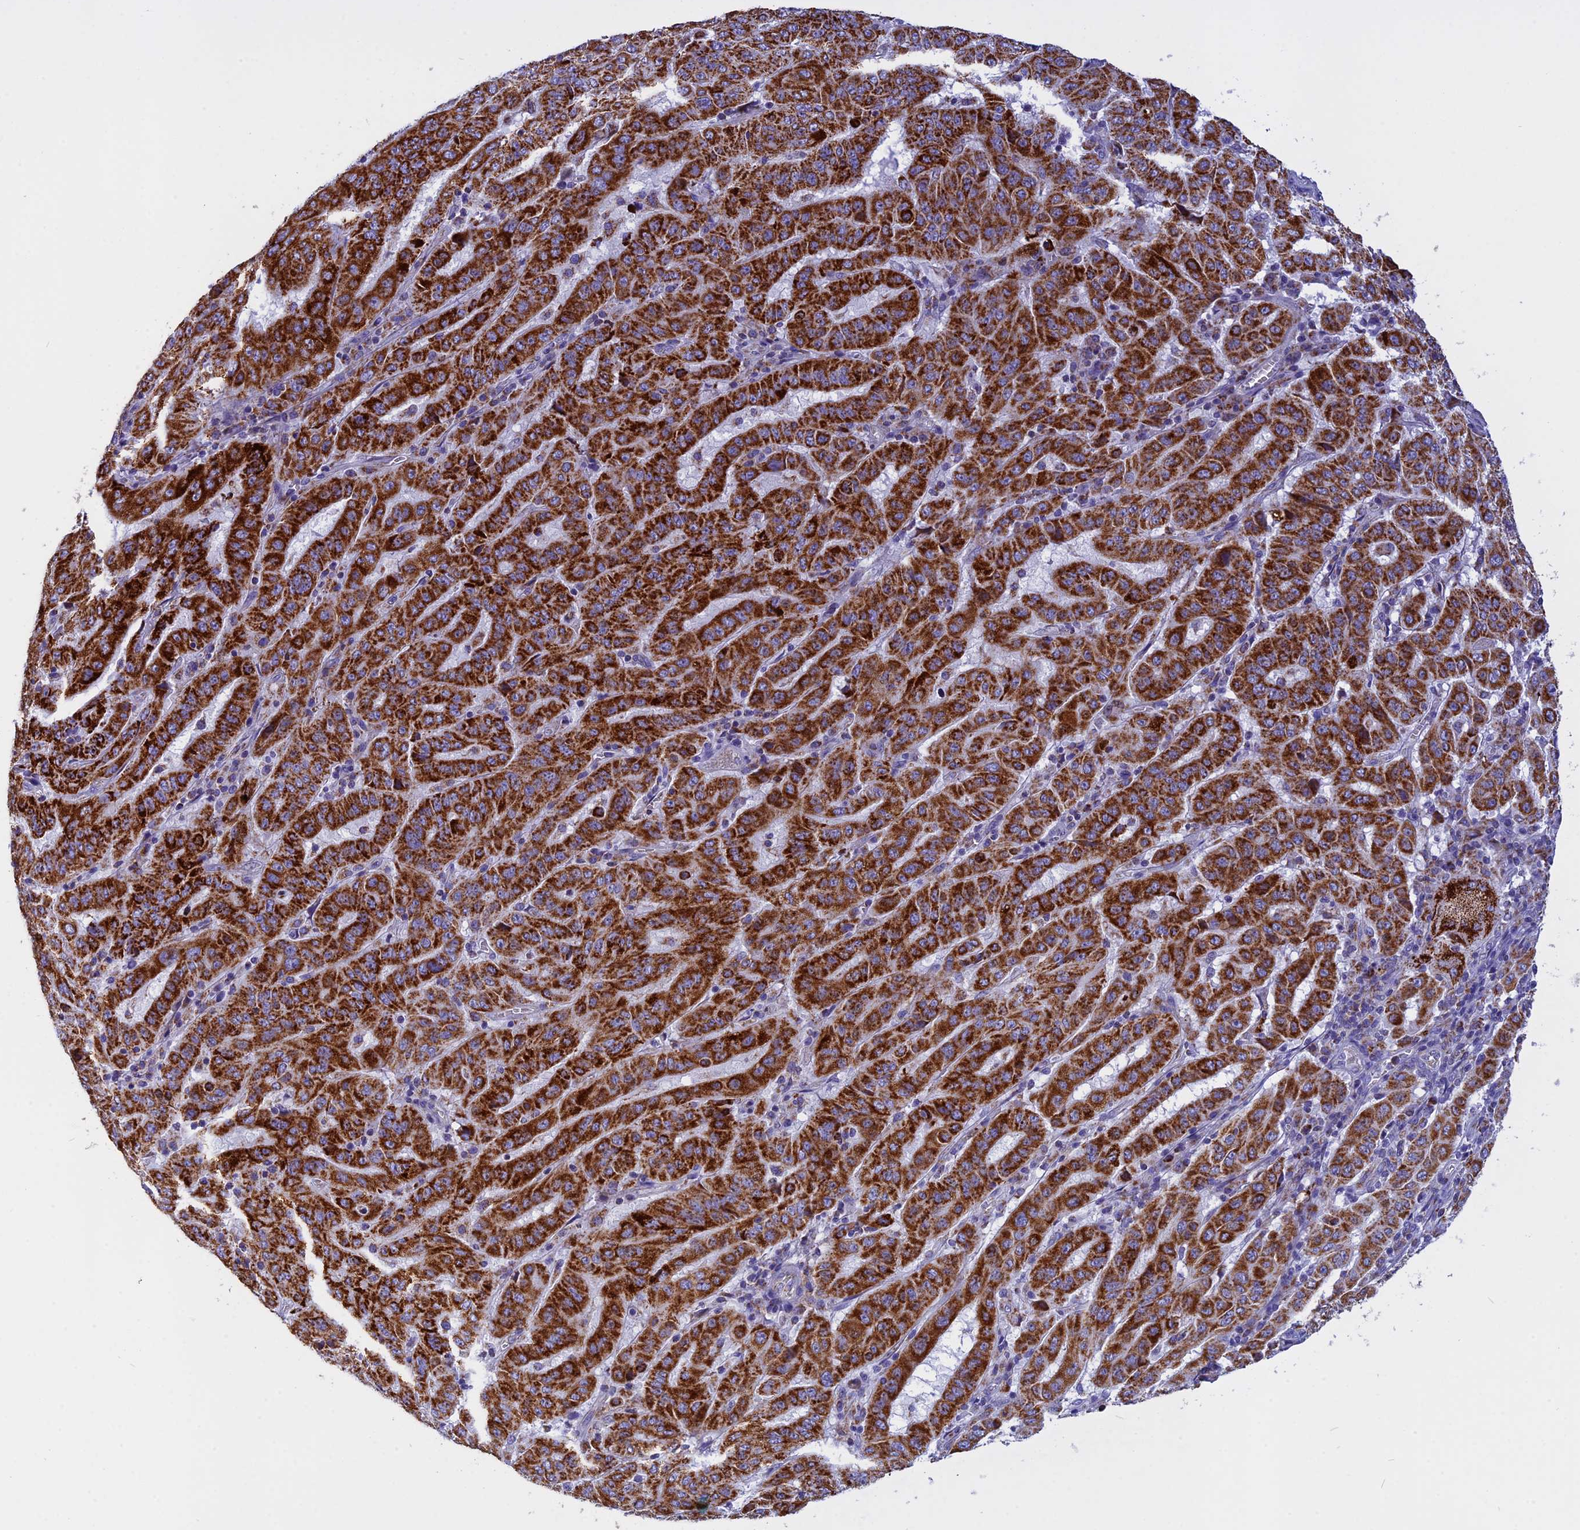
{"staining": {"intensity": "strong", "quantity": ">75%", "location": "cytoplasmic/membranous"}, "tissue": "pancreatic cancer", "cell_type": "Tumor cells", "image_type": "cancer", "snomed": [{"axis": "morphology", "description": "Adenocarcinoma, NOS"}, {"axis": "topography", "description": "Pancreas"}], "caption": "Adenocarcinoma (pancreatic) stained with DAB (3,3'-diaminobenzidine) immunohistochemistry displays high levels of strong cytoplasmic/membranous expression in about >75% of tumor cells. The staining was performed using DAB (3,3'-diaminobenzidine) to visualize the protein expression in brown, while the nuclei were stained in blue with hematoxylin (Magnification: 20x).", "gene": "VDAC2", "patient": {"sex": "male", "age": 63}}